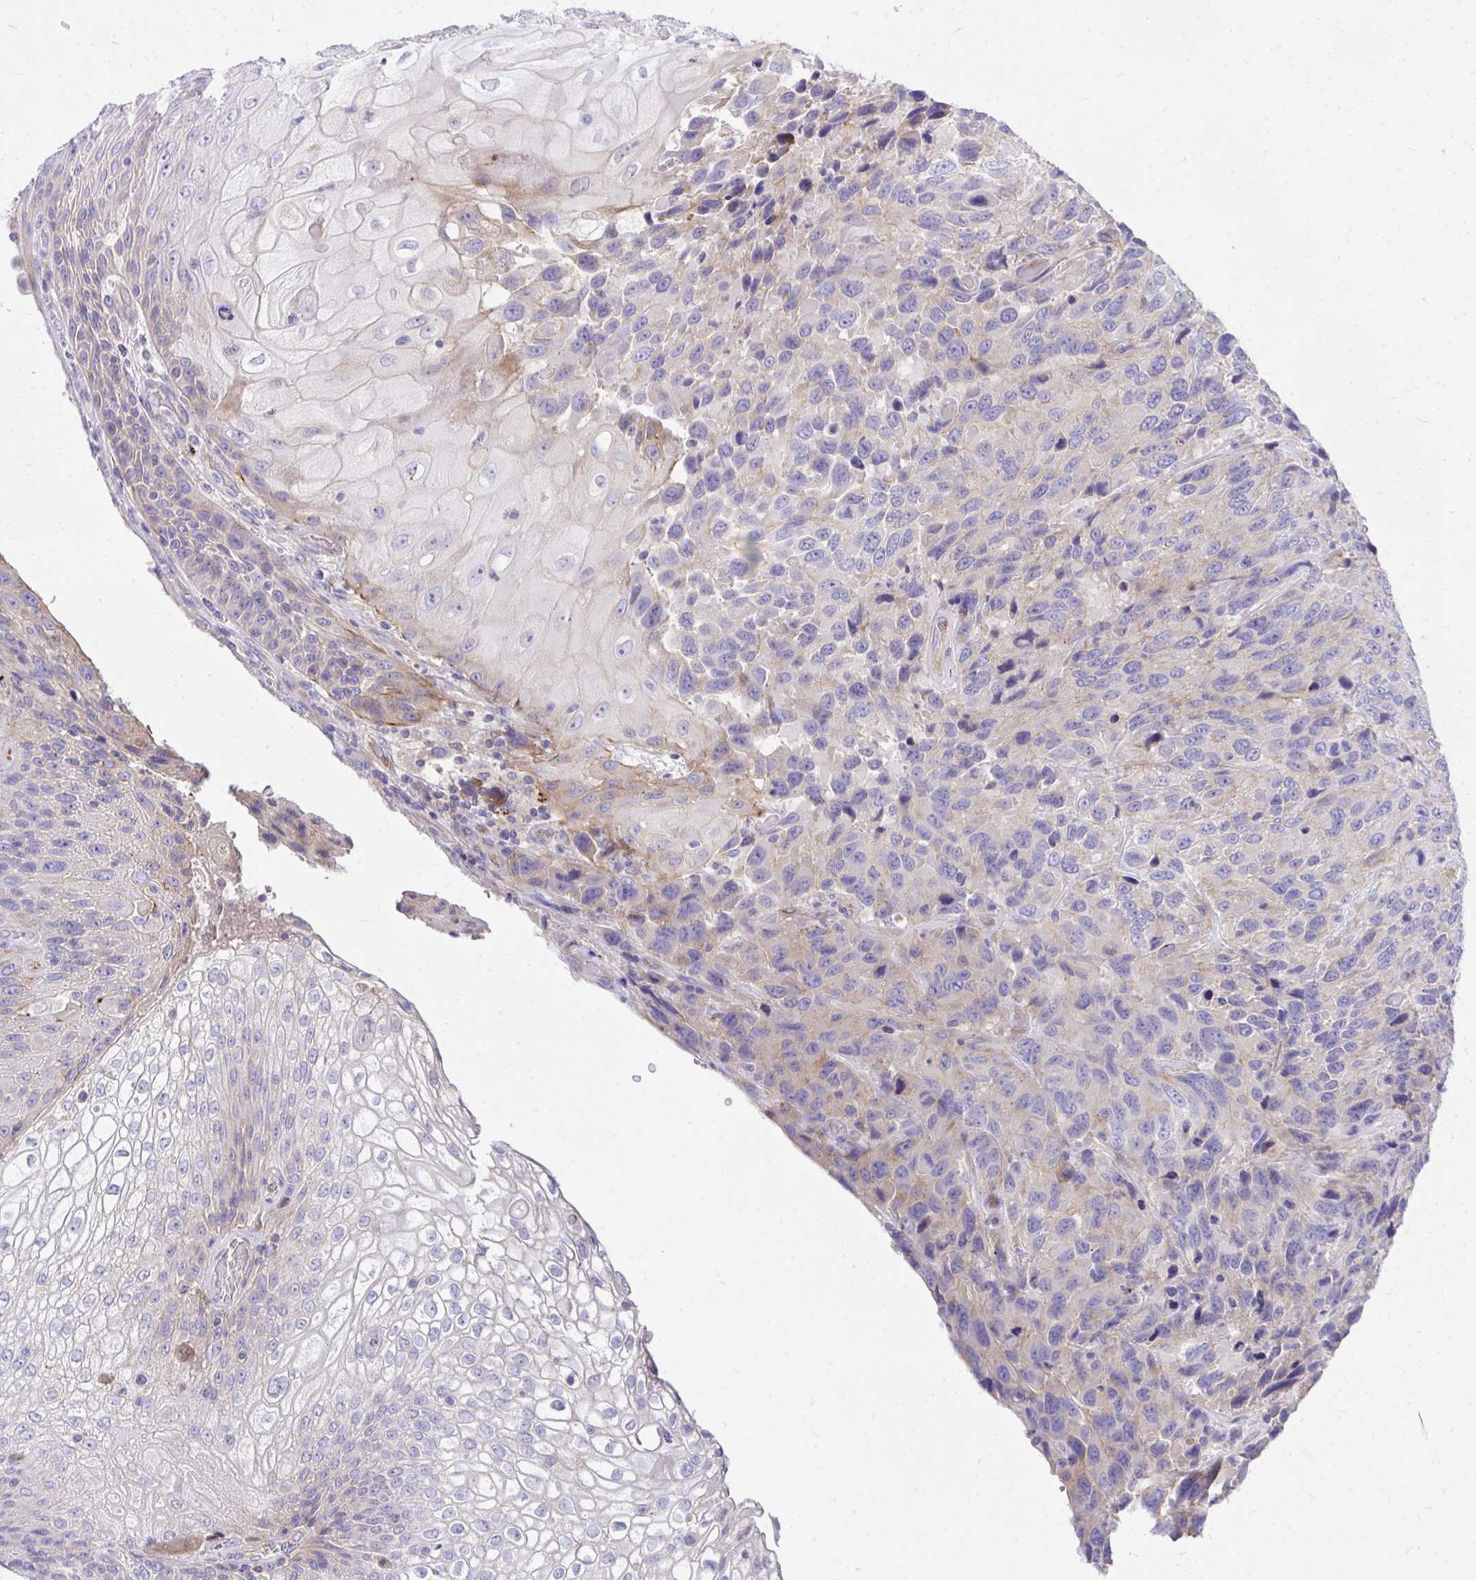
{"staining": {"intensity": "weak", "quantity": "<25%", "location": "cytoplasmic/membranous"}, "tissue": "urothelial cancer", "cell_type": "Tumor cells", "image_type": "cancer", "snomed": [{"axis": "morphology", "description": "Urothelial carcinoma, High grade"}, {"axis": "topography", "description": "Urinary bladder"}], "caption": "Histopathology image shows no protein expression in tumor cells of high-grade urothelial carcinoma tissue.", "gene": "TP53I11", "patient": {"sex": "female", "age": 70}}